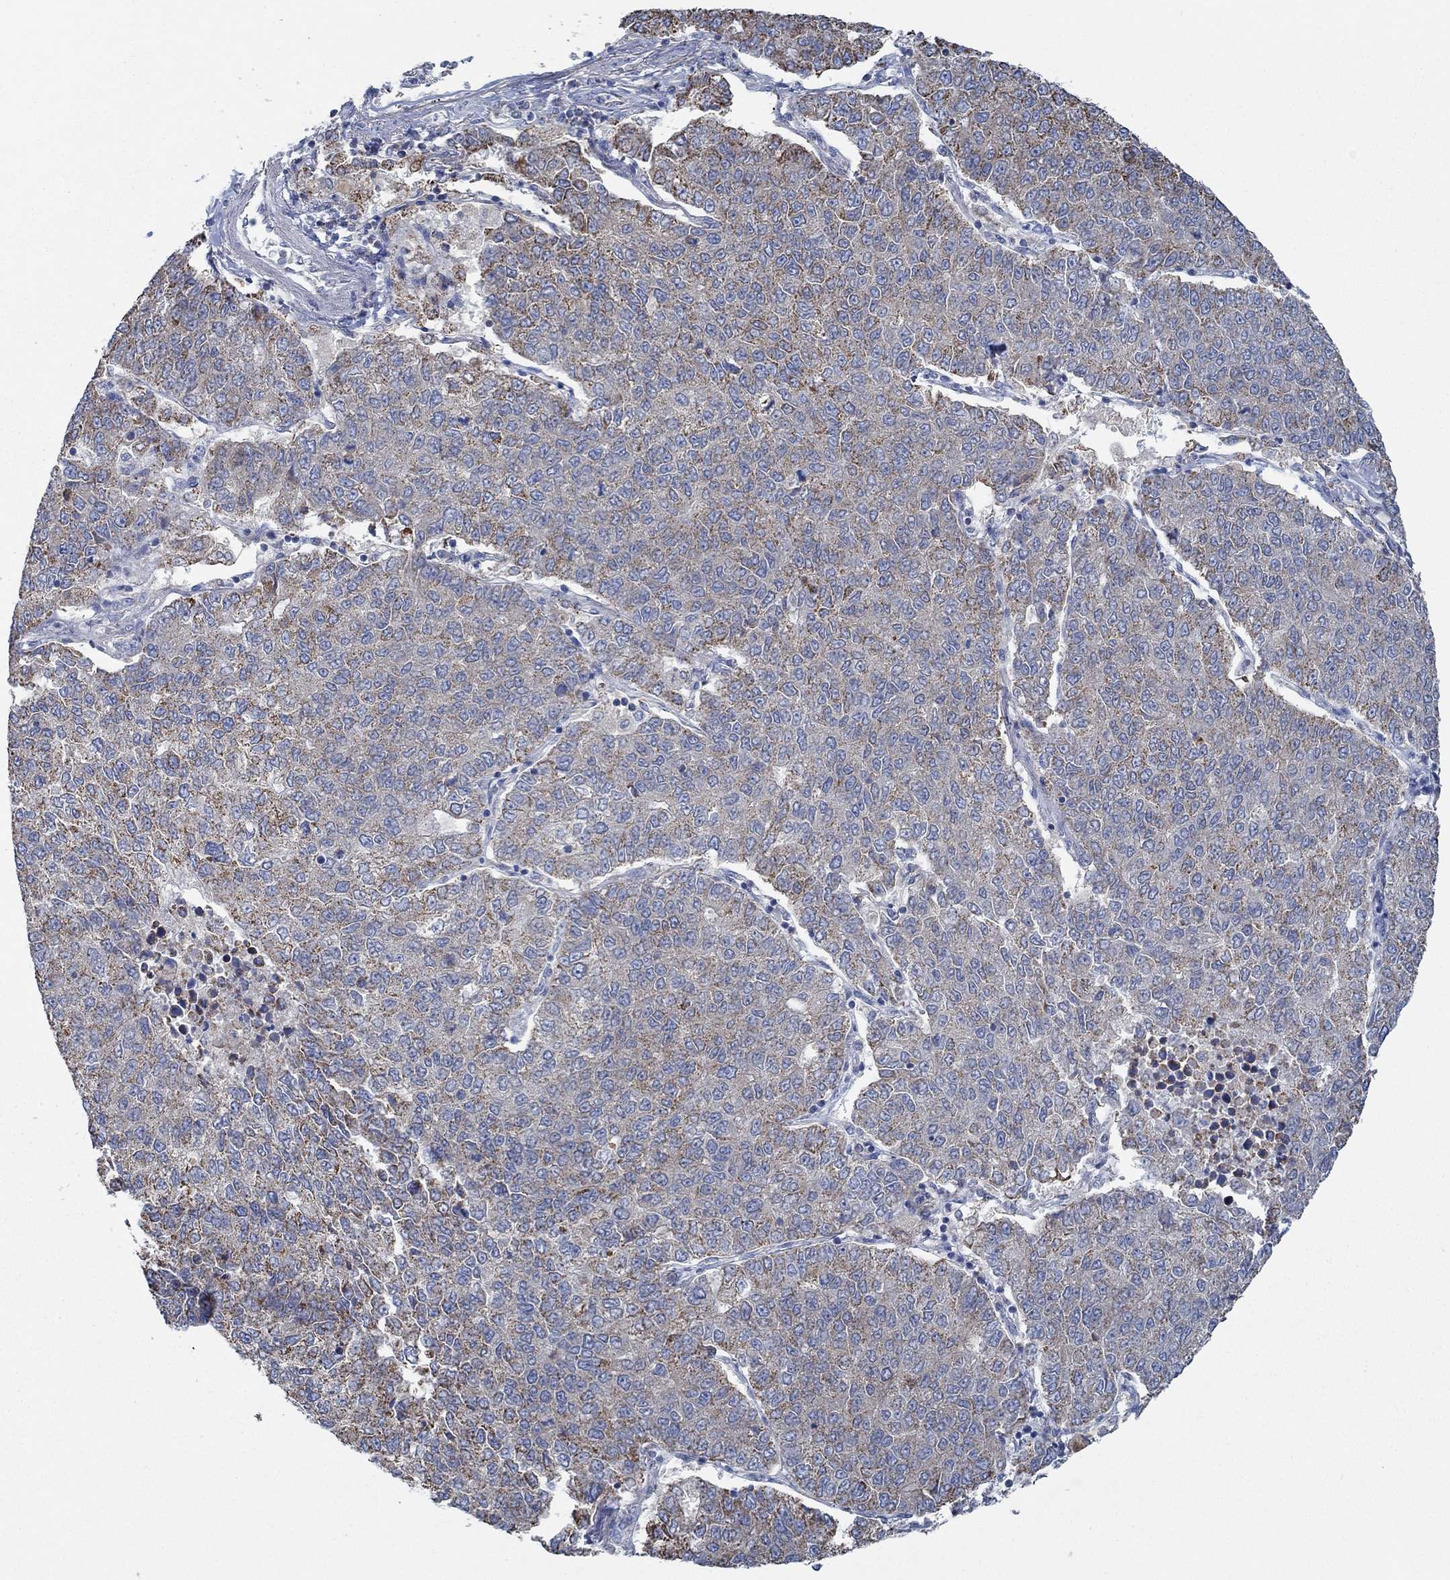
{"staining": {"intensity": "strong", "quantity": "25%-75%", "location": "cytoplasmic/membranous"}, "tissue": "lung cancer", "cell_type": "Tumor cells", "image_type": "cancer", "snomed": [{"axis": "morphology", "description": "Adenocarcinoma, NOS"}, {"axis": "topography", "description": "Lung"}], "caption": "A photomicrograph of human lung adenocarcinoma stained for a protein exhibits strong cytoplasmic/membranous brown staining in tumor cells. The staining is performed using DAB (3,3'-diaminobenzidine) brown chromogen to label protein expression. The nuclei are counter-stained blue using hematoxylin.", "gene": "GLOD5", "patient": {"sex": "male", "age": 49}}